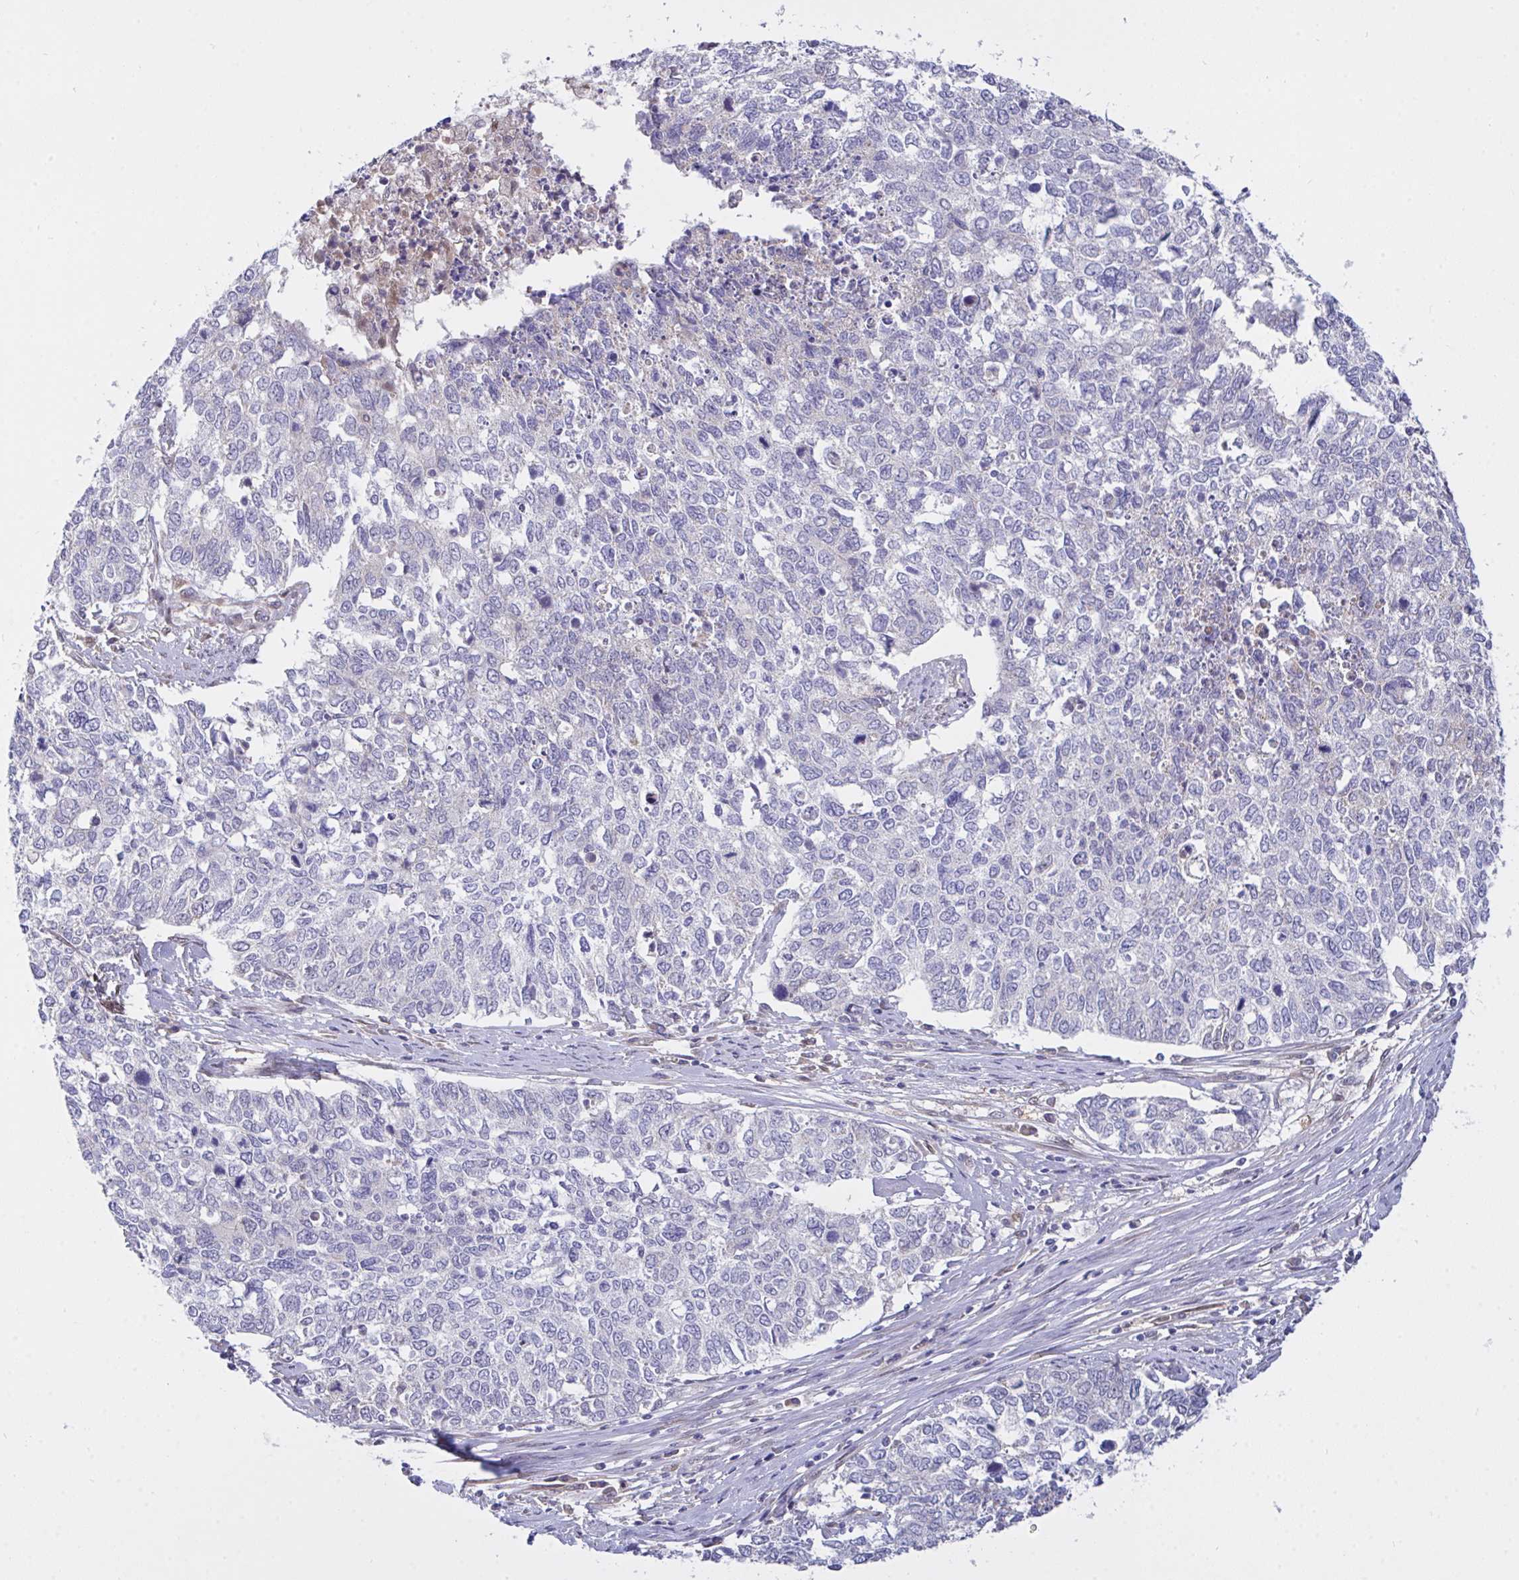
{"staining": {"intensity": "negative", "quantity": "none", "location": "none"}, "tissue": "cervical cancer", "cell_type": "Tumor cells", "image_type": "cancer", "snomed": [{"axis": "morphology", "description": "Adenocarcinoma, NOS"}, {"axis": "topography", "description": "Cervix"}], "caption": "Cervical cancer was stained to show a protein in brown. There is no significant expression in tumor cells.", "gene": "L3HYPDH", "patient": {"sex": "female", "age": 63}}